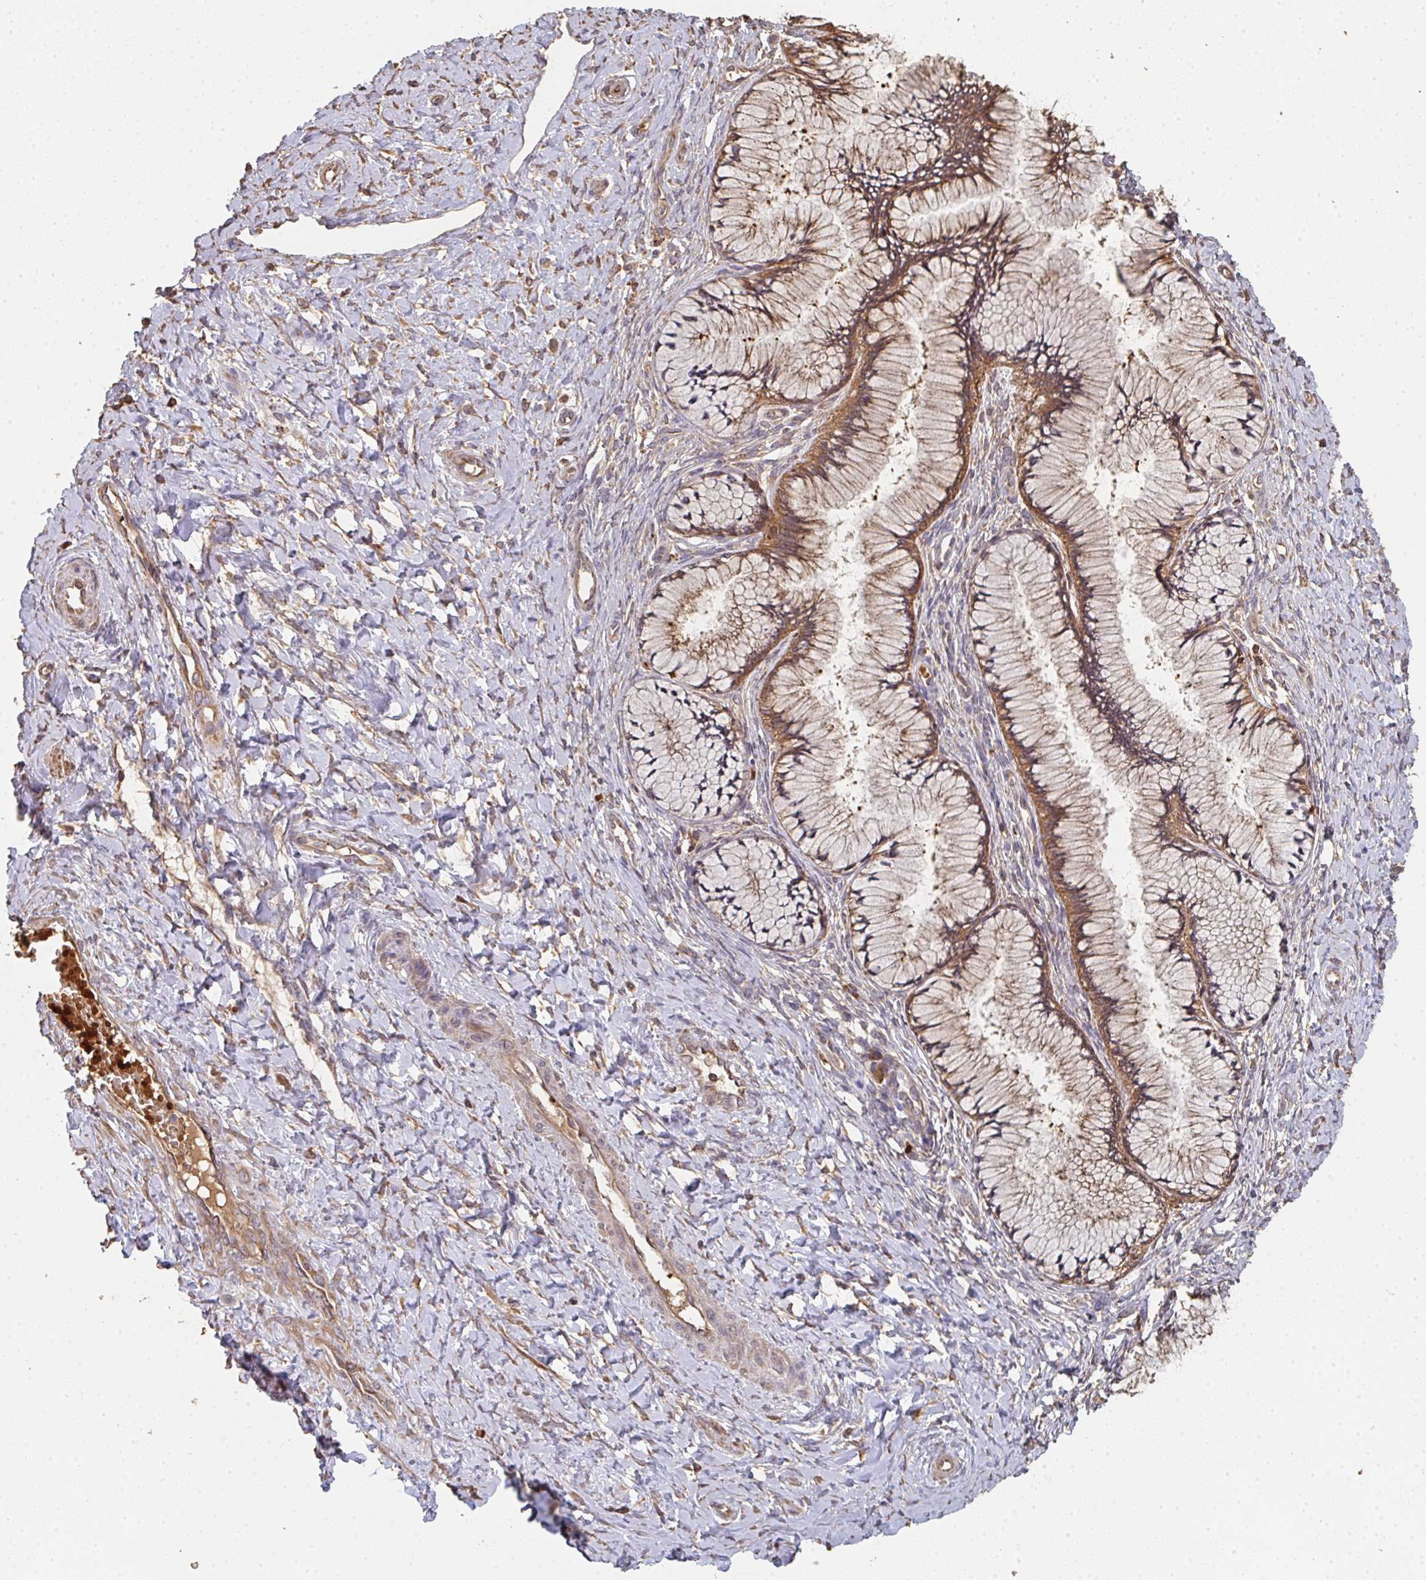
{"staining": {"intensity": "weak", "quantity": ">75%", "location": "cytoplasmic/membranous"}, "tissue": "cervix", "cell_type": "Glandular cells", "image_type": "normal", "snomed": [{"axis": "morphology", "description": "Normal tissue, NOS"}, {"axis": "topography", "description": "Cervix"}], "caption": "Immunohistochemistry (IHC) micrograph of unremarkable cervix stained for a protein (brown), which demonstrates low levels of weak cytoplasmic/membranous positivity in approximately >75% of glandular cells.", "gene": "POLG", "patient": {"sex": "female", "age": 37}}